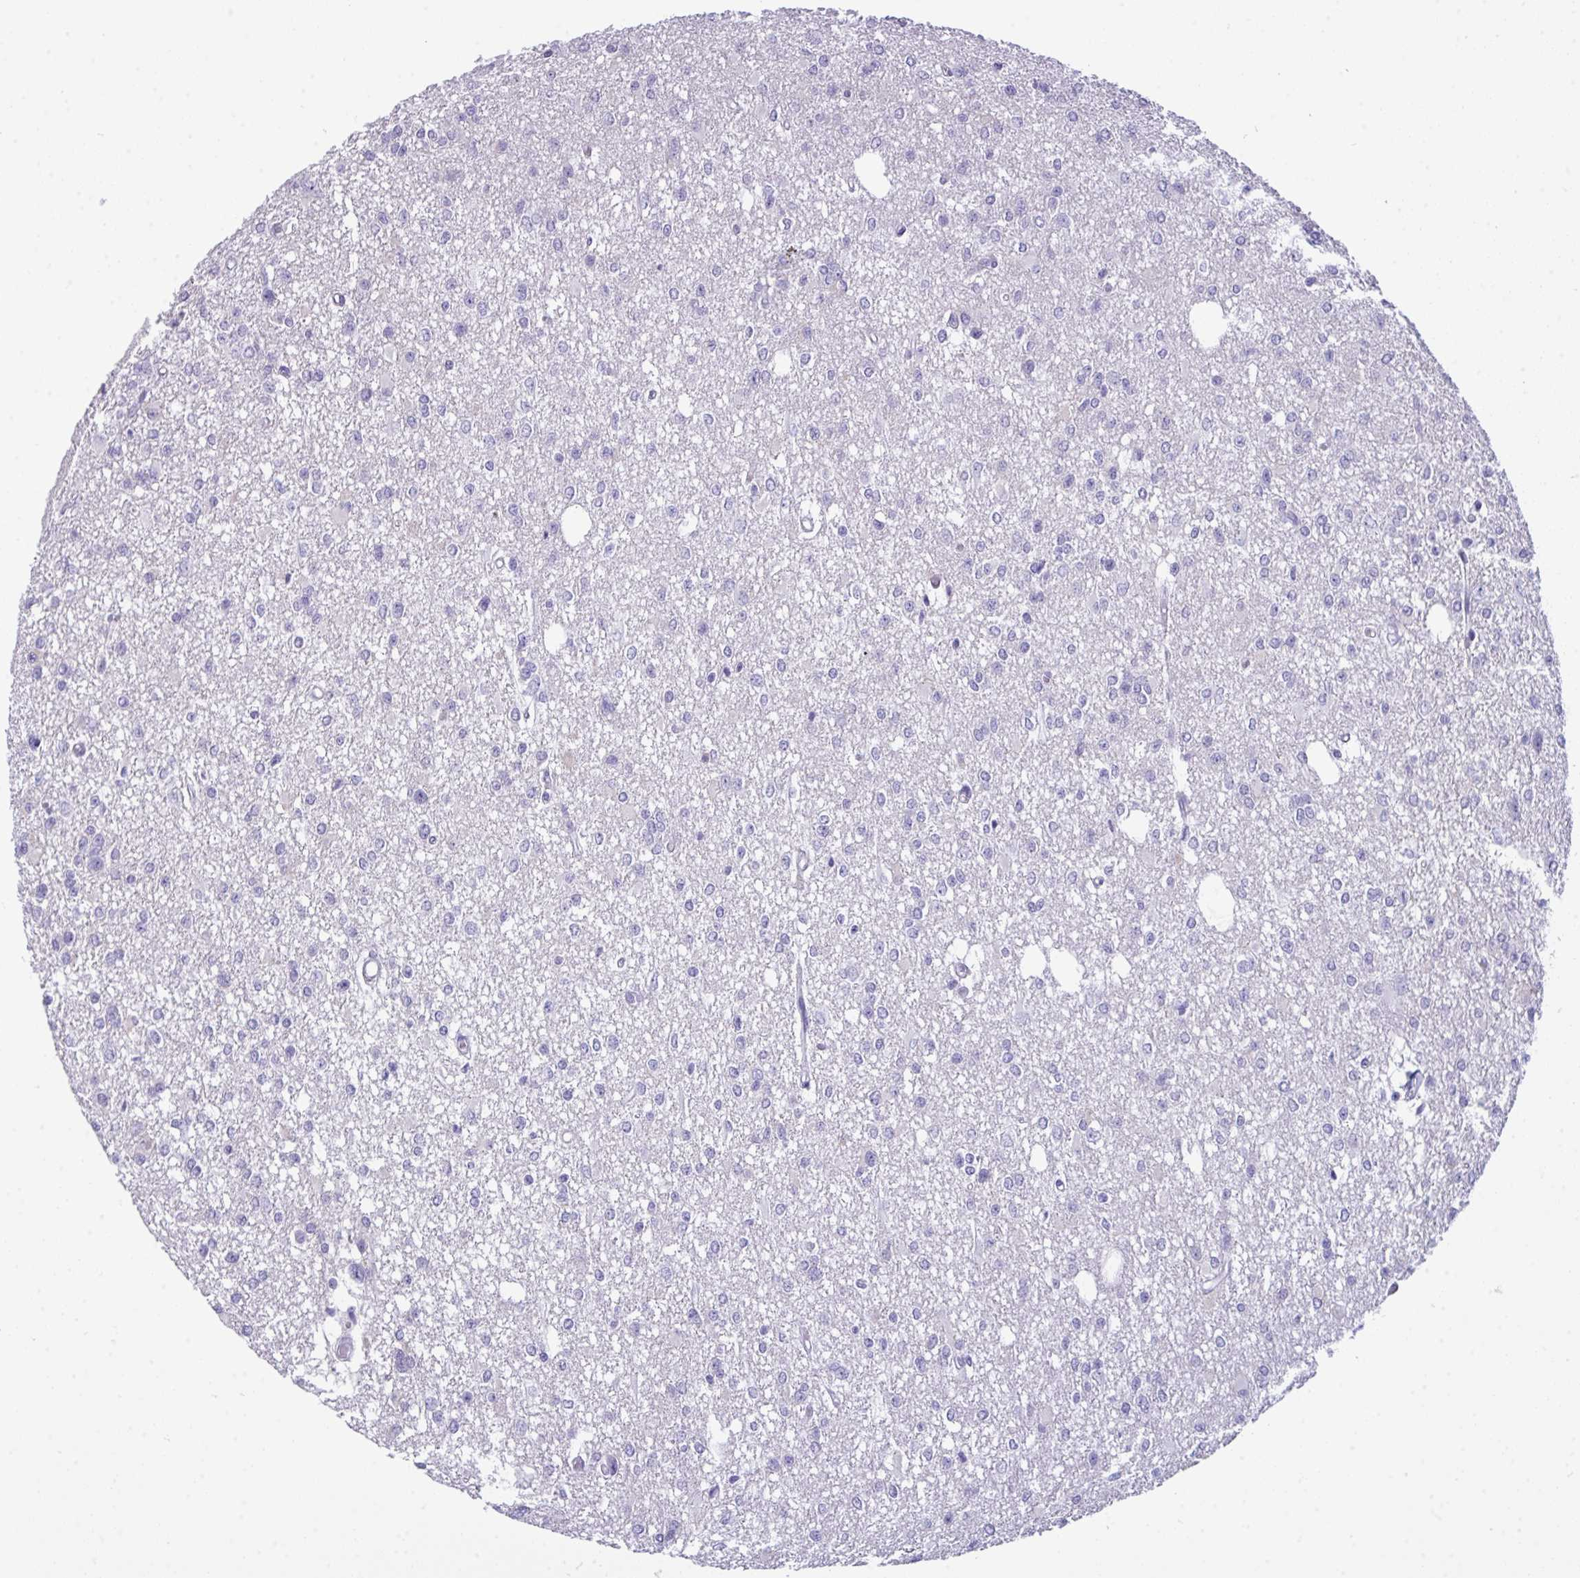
{"staining": {"intensity": "negative", "quantity": "none", "location": "none"}, "tissue": "glioma", "cell_type": "Tumor cells", "image_type": "cancer", "snomed": [{"axis": "morphology", "description": "Glioma, malignant, Low grade"}, {"axis": "topography", "description": "Brain"}], "caption": "Low-grade glioma (malignant) was stained to show a protein in brown. There is no significant expression in tumor cells. (Immunohistochemistry (ihc), brightfield microscopy, high magnification).", "gene": "MYH10", "patient": {"sex": "male", "age": 26}}